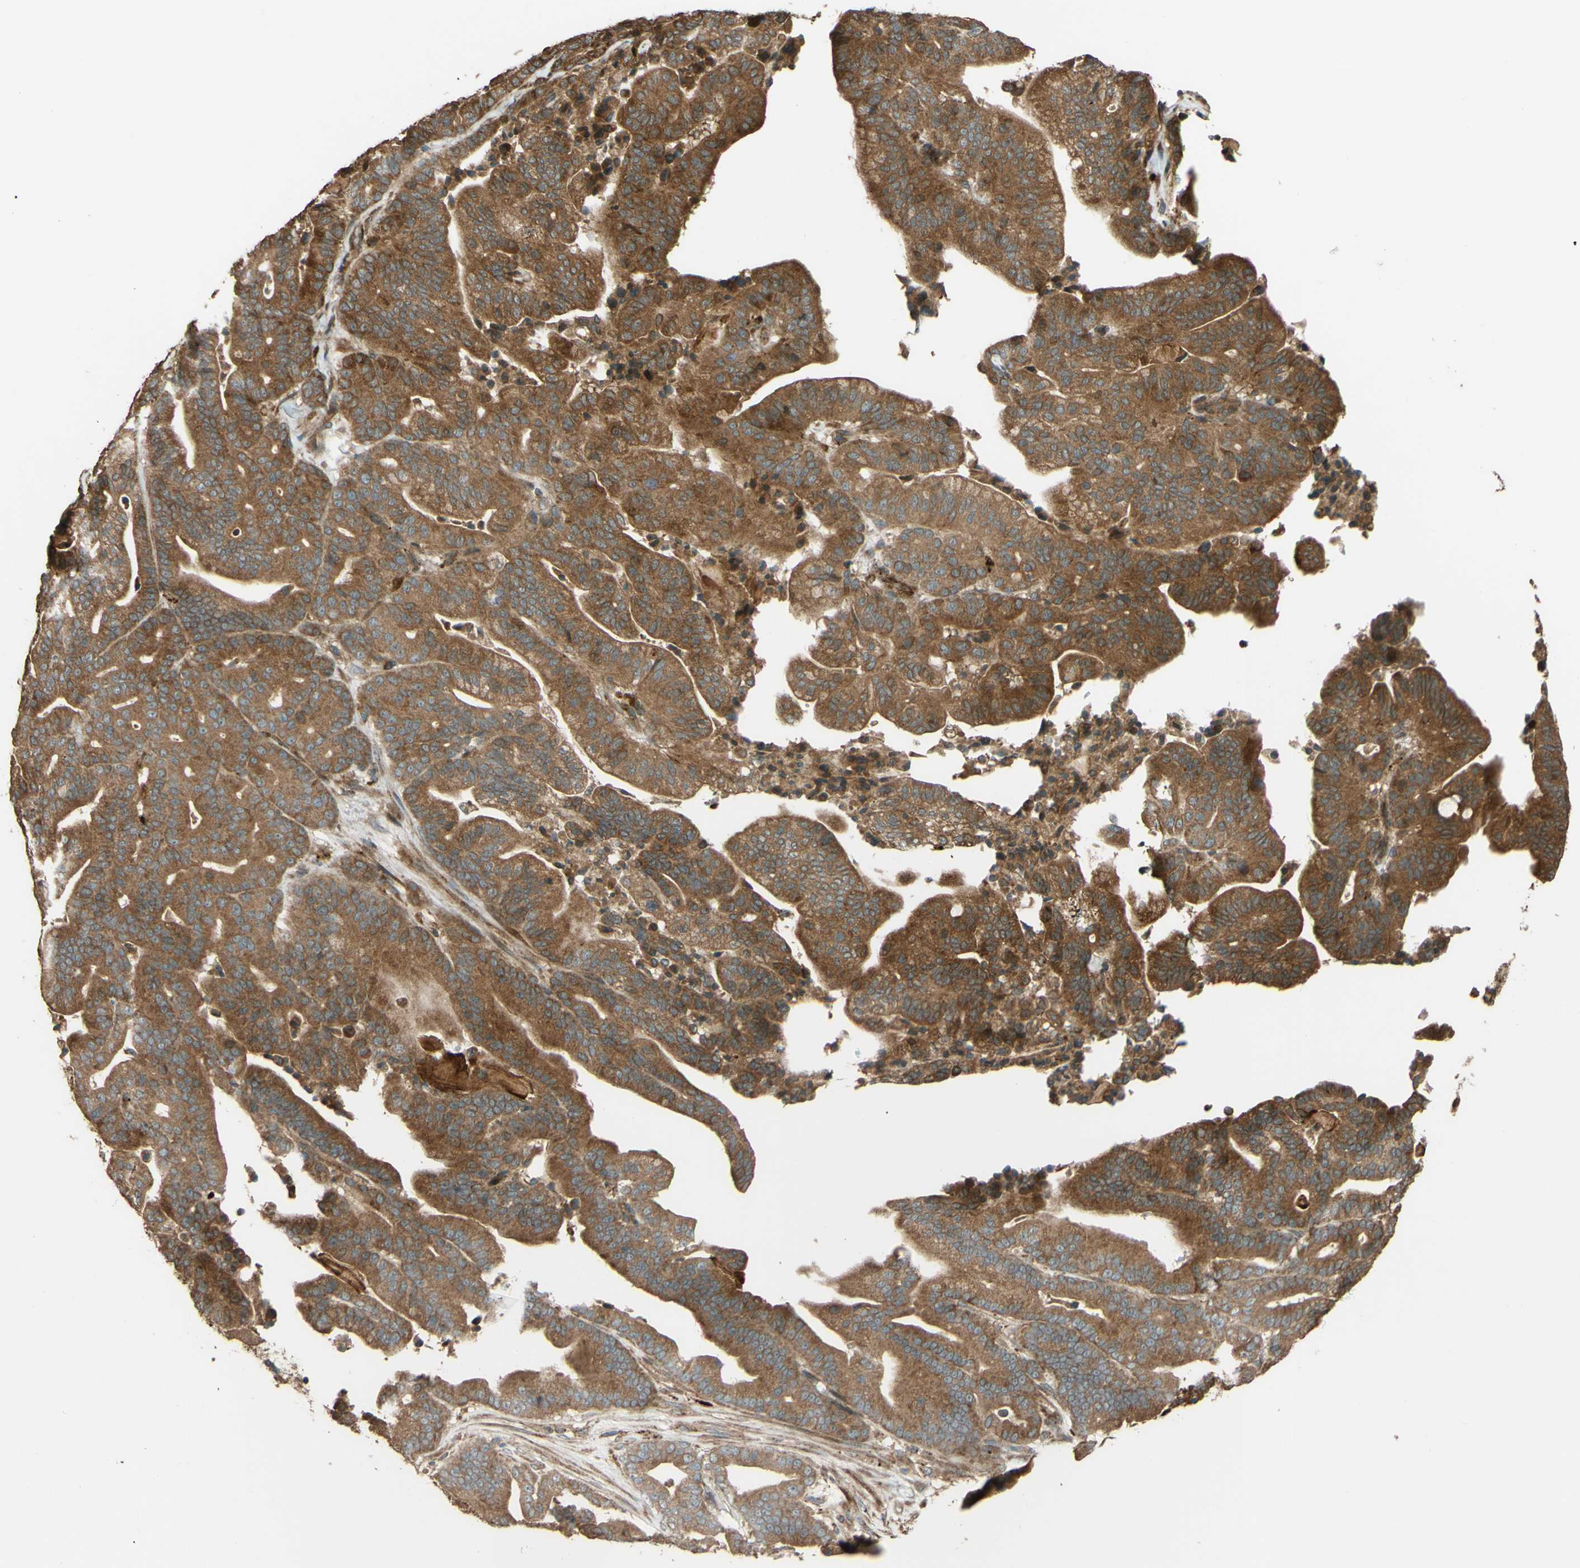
{"staining": {"intensity": "moderate", "quantity": ">75%", "location": "cytoplasmic/membranous"}, "tissue": "pancreatic cancer", "cell_type": "Tumor cells", "image_type": "cancer", "snomed": [{"axis": "morphology", "description": "Adenocarcinoma, NOS"}, {"axis": "topography", "description": "Pancreas"}], "caption": "Immunohistochemical staining of adenocarcinoma (pancreatic) shows moderate cytoplasmic/membranous protein expression in approximately >75% of tumor cells.", "gene": "RNF19A", "patient": {"sex": "male", "age": 63}}